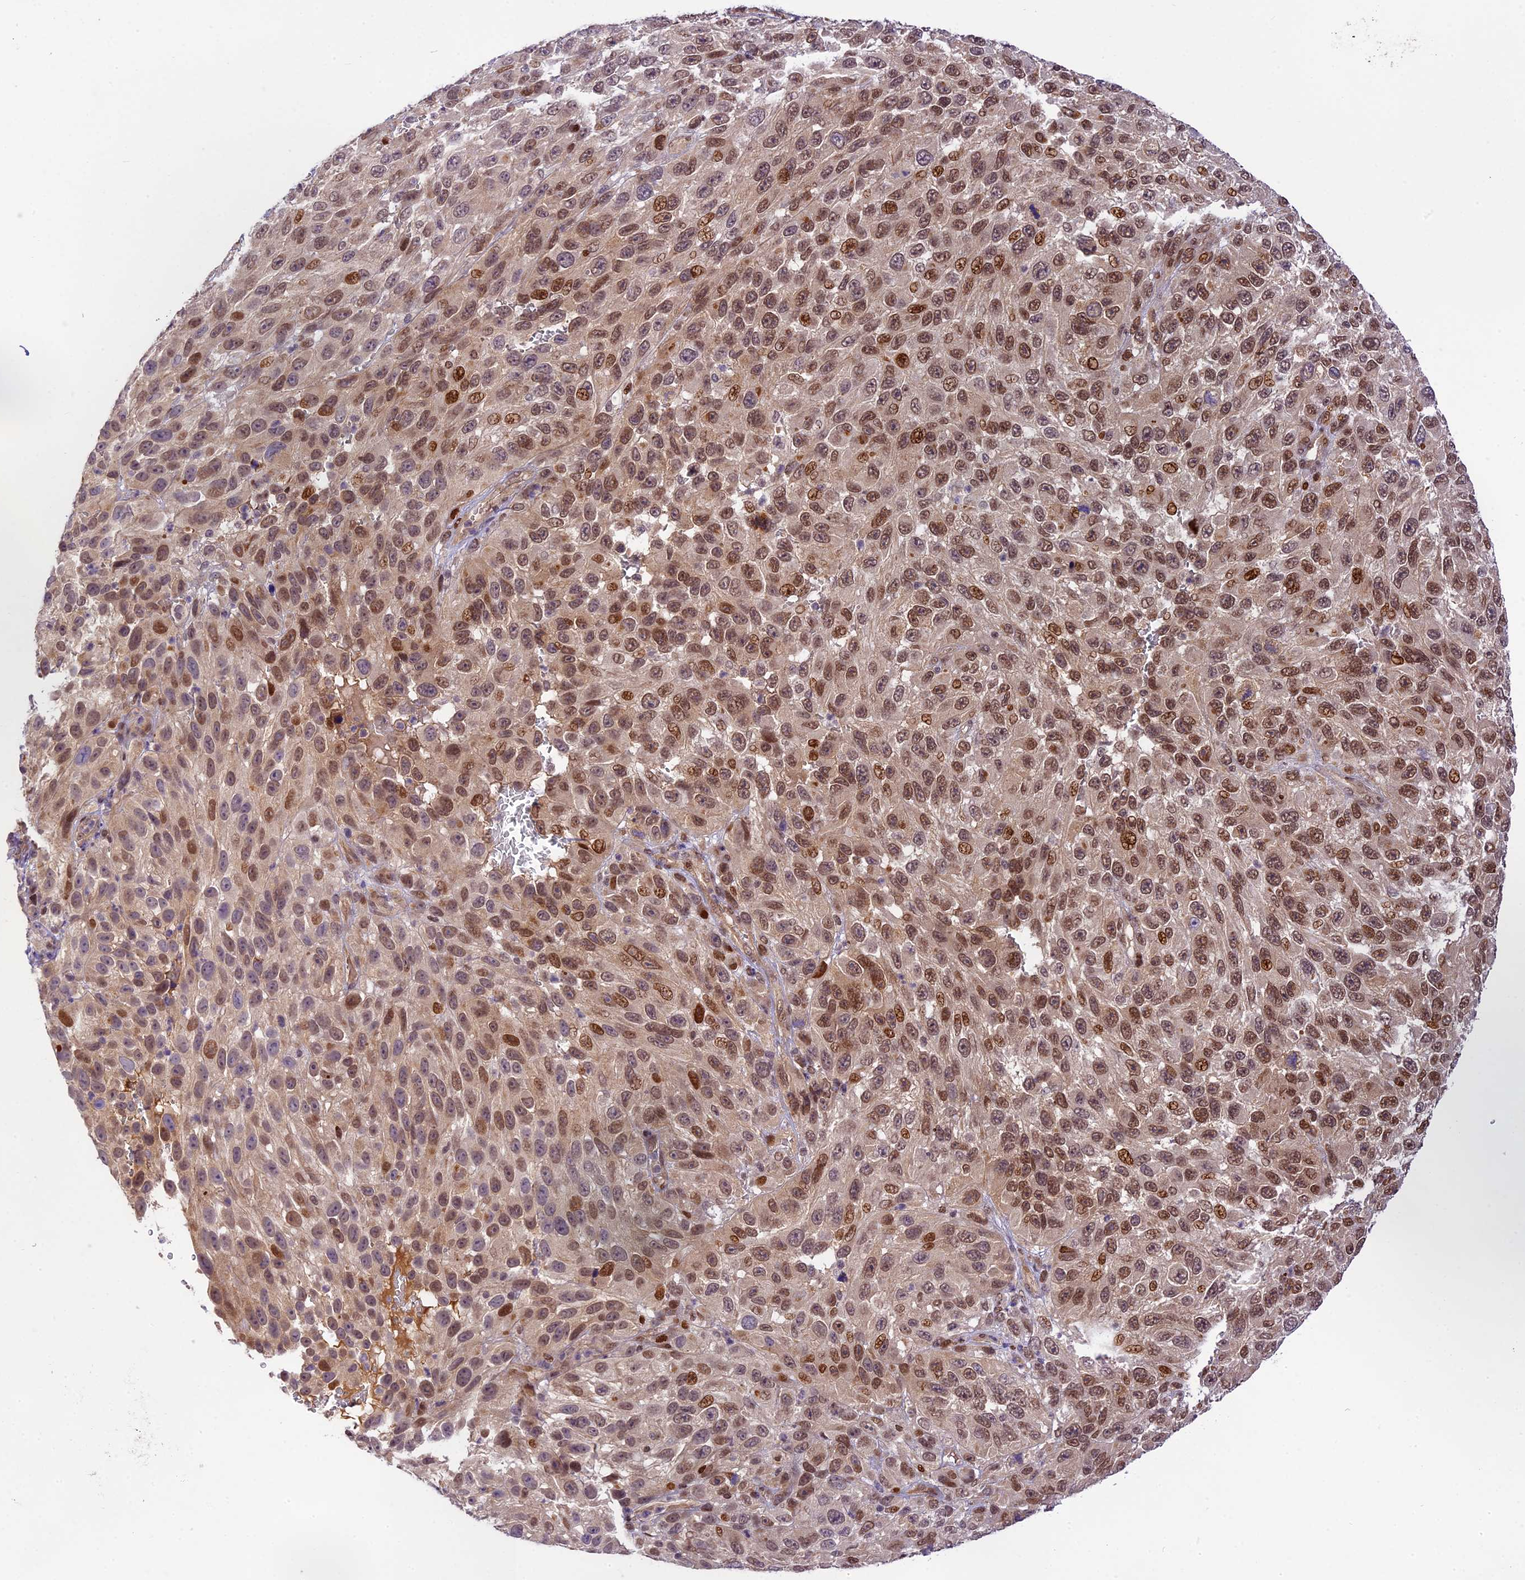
{"staining": {"intensity": "strong", "quantity": ">75%", "location": "nuclear"}, "tissue": "melanoma", "cell_type": "Tumor cells", "image_type": "cancer", "snomed": [{"axis": "morphology", "description": "Malignant melanoma, NOS"}, {"axis": "topography", "description": "Skin"}], "caption": "Immunohistochemistry (IHC) of melanoma displays high levels of strong nuclear expression in about >75% of tumor cells.", "gene": "NEK8", "patient": {"sex": "female", "age": 96}}